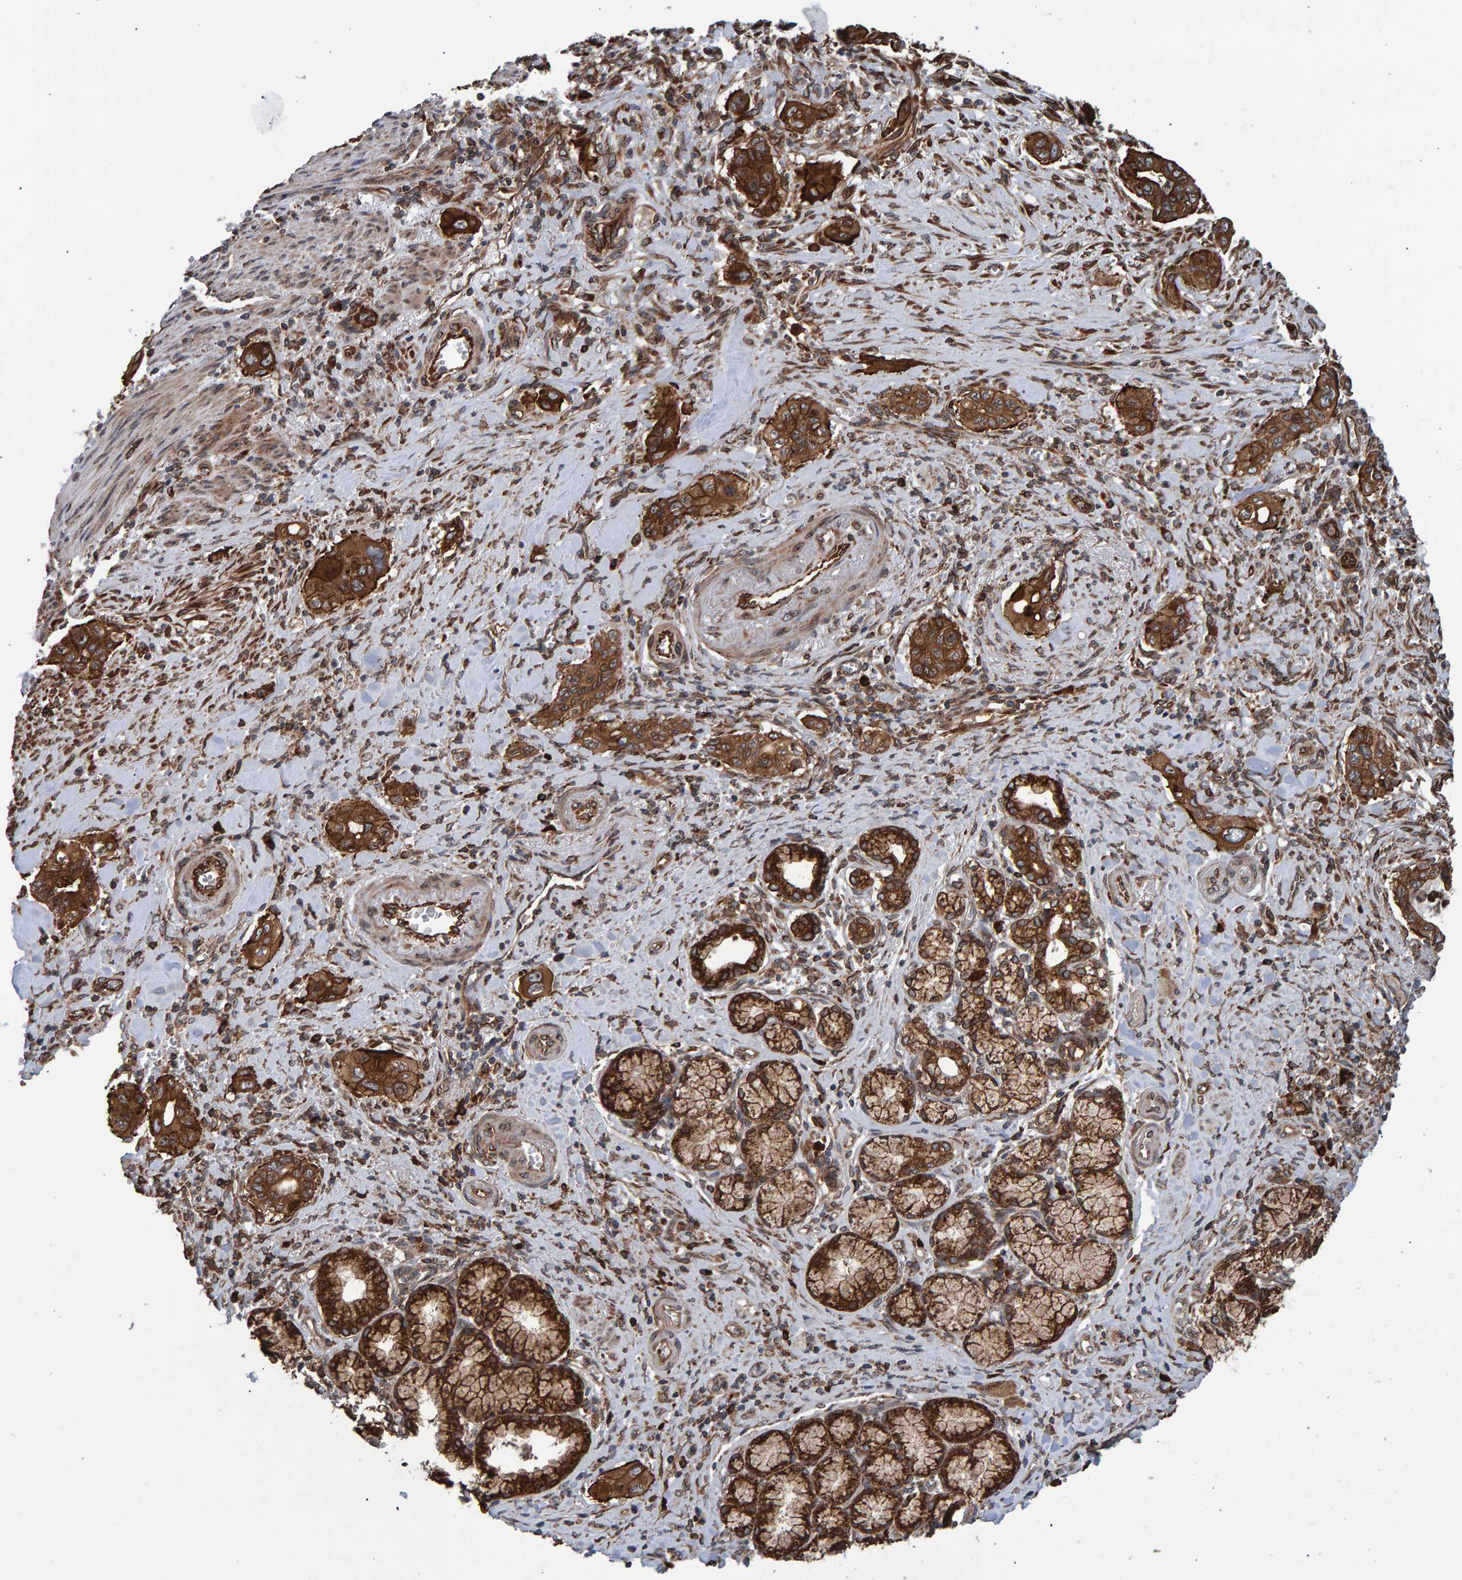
{"staining": {"intensity": "strong", "quantity": ">75%", "location": "cytoplasmic/membranous"}, "tissue": "pancreatic cancer", "cell_type": "Tumor cells", "image_type": "cancer", "snomed": [{"axis": "morphology", "description": "Adenocarcinoma, NOS"}, {"axis": "topography", "description": "Pancreas"}], "caption": "Brown immunohistochemical staining in pancreatic cancer (adenocarcinoma) displays strong cytoplasmic/membranous expression in about >75% of tumor cells. The staining is performed using DAB (3,3'-diaminobenzidine) brown chromogen to label protein expression. The nuclei are counter-stained blue using hematoxylin.", "gene": "FAM117A", "patient": {"sex": "male", "age": 77}}